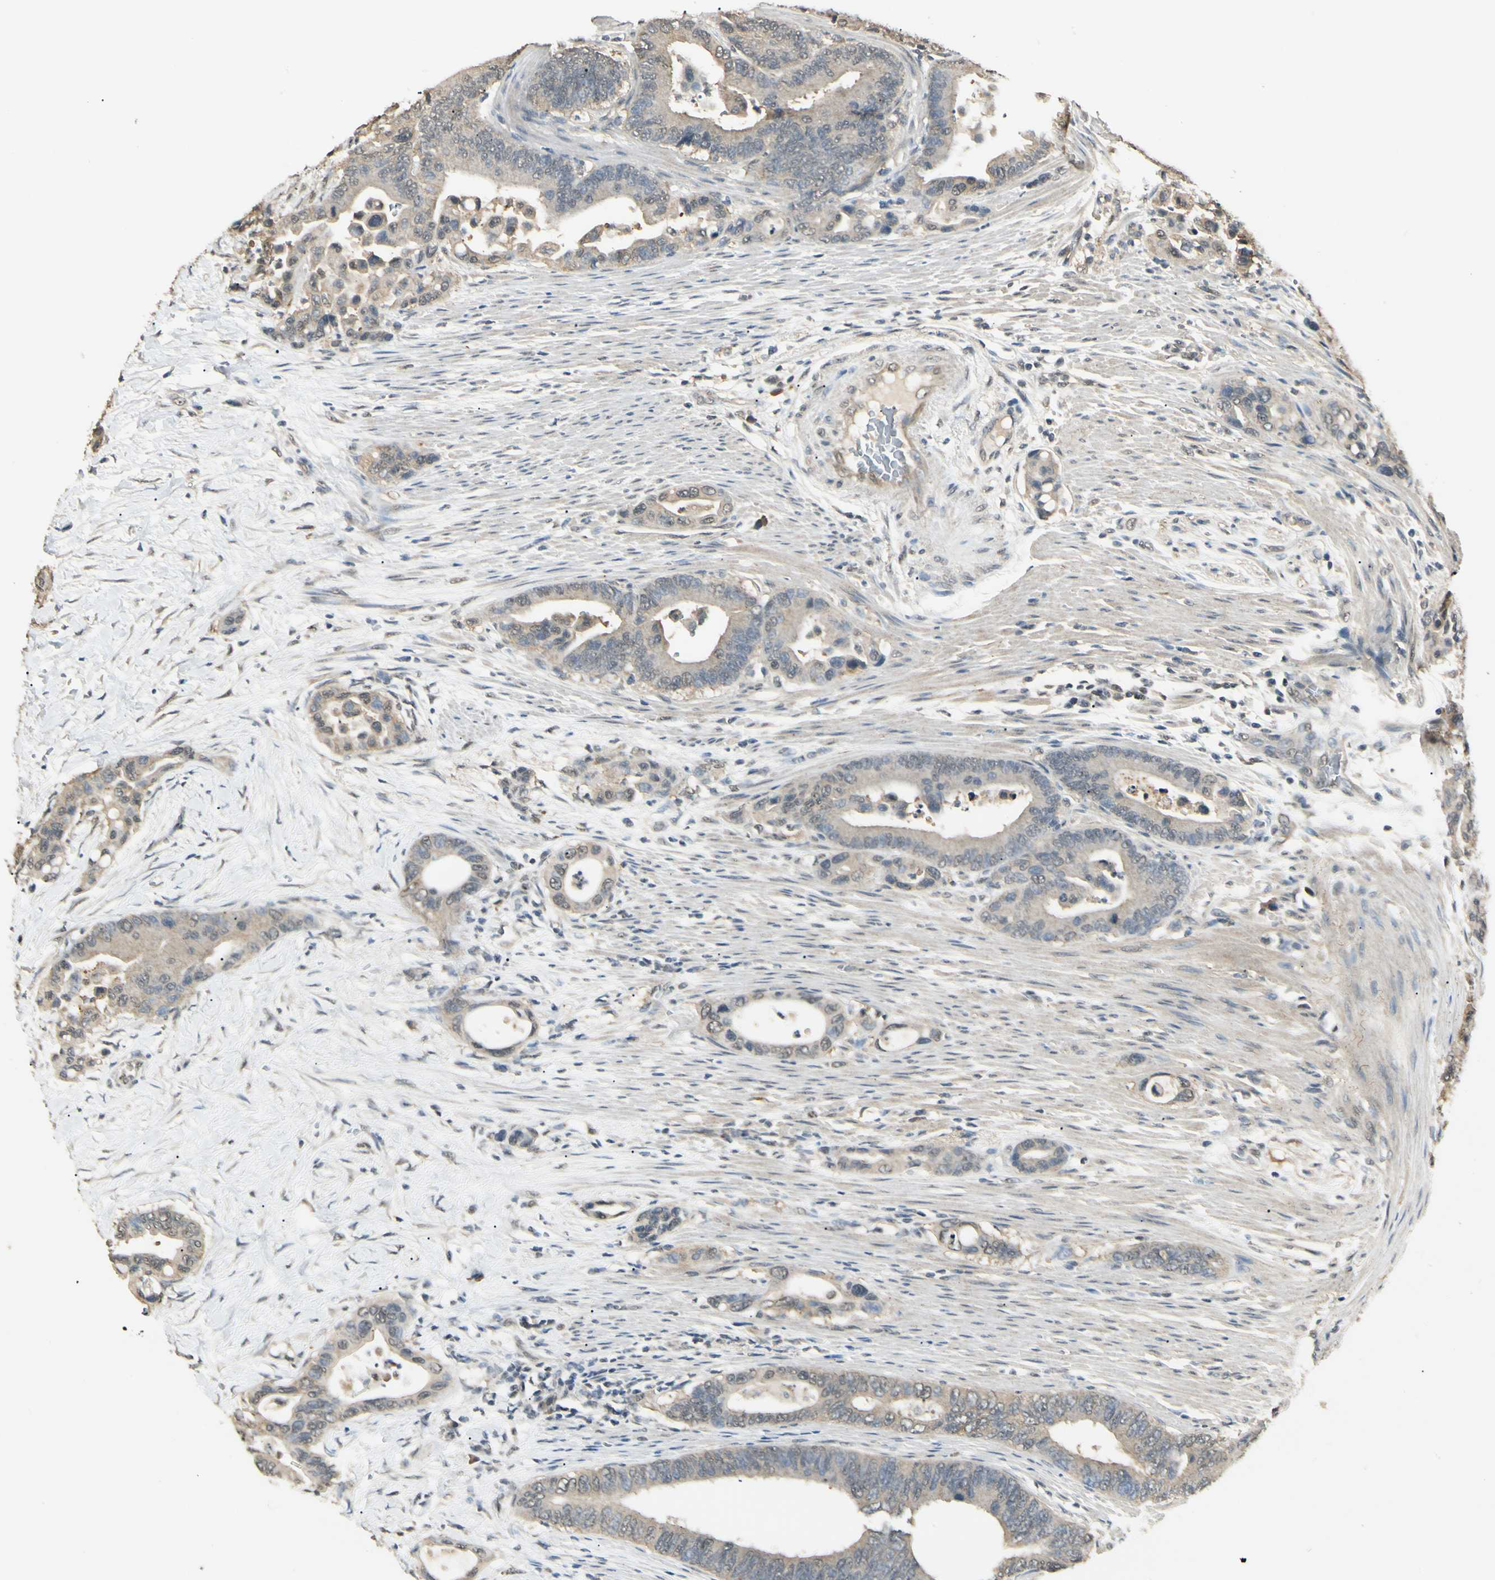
{"staining": {"intensity": "weak", "quantity": ">75%", "location": "cytoplasmic/membranous"}, "tissue": "colorectal cancer", "cell_type": "Tumor cells", "image_type": "cancer", "snomed": [{"axis": "morphology", "description": "Normal tissue, NOS"}, {"axis": "morphology", "description": "Adenocarcinoma, NOS"}, {"axis": "topography", "description": "Colon"}], "caption": "Immunohistochemistry (IHC) micrograph of neoplastic tissue: colorectal adenocarcinoma stained using IHC shows low levels of weak protein expression localized specifically in the cytoplasmic/membranous of tumor cells, appearing as a cytoplasmic/membranous brown color.", "gene": "SGCA", "patient": {"sex": "male", "age": 82}}